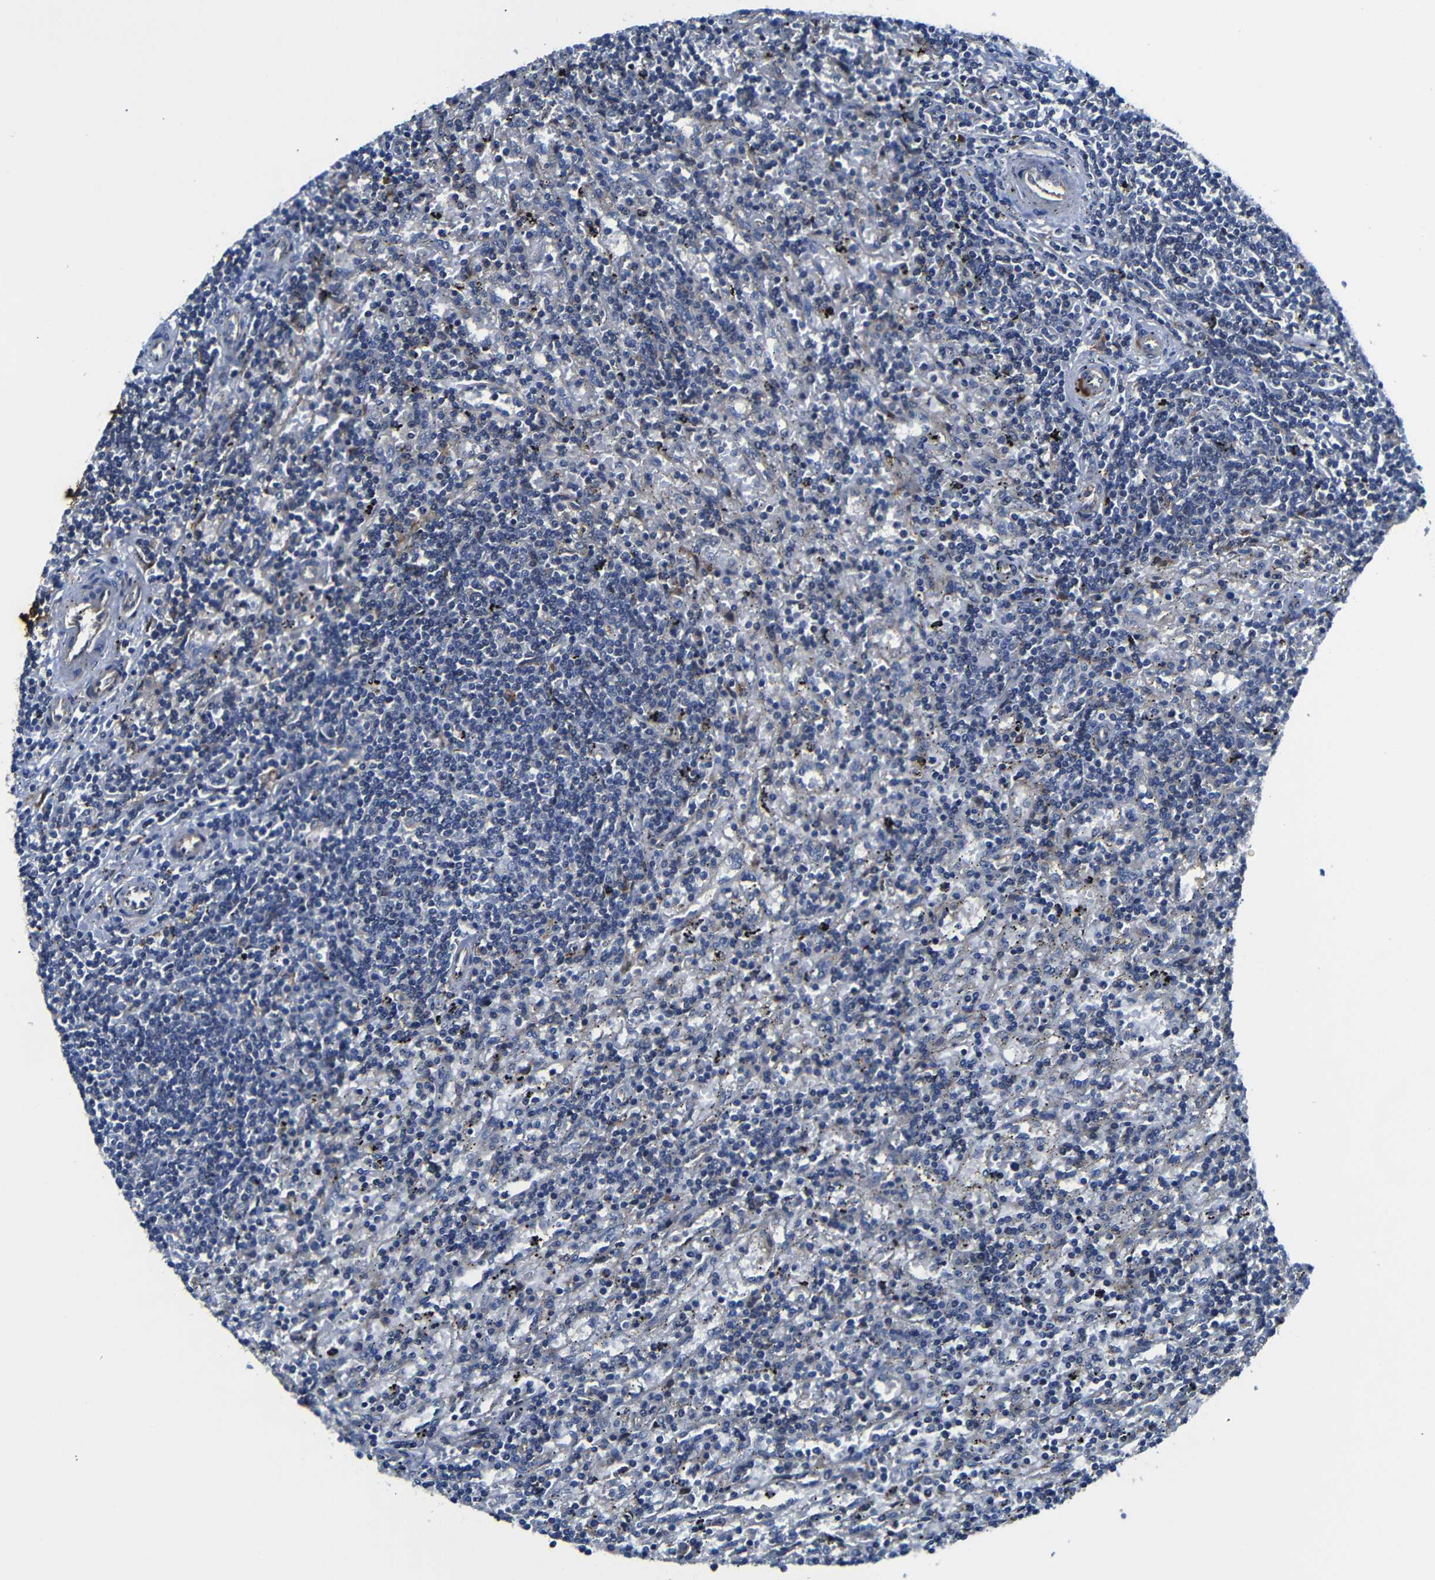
{"staining": {"intensity": "negative", "quantity": "none", "location": "none"}, "tissue": "lymphoma", "cell_type": "Tumor cells", "image_type": "cancer", "snomed": [{"axis": "morphology", "description": "Malignant lymphoma, non-Hodgkin's type, Low grade"}, {"axis": "topography", "description": "Spleen"}], "caption": "Immunohistochemical staining of lymphoma demonstrates no significant positivity in tumor cells. (Immunohistochemistry, brightfield microscopy, high magnification).", "gene": "AFDN", "patient": {"sex": "male", "age": 76}}